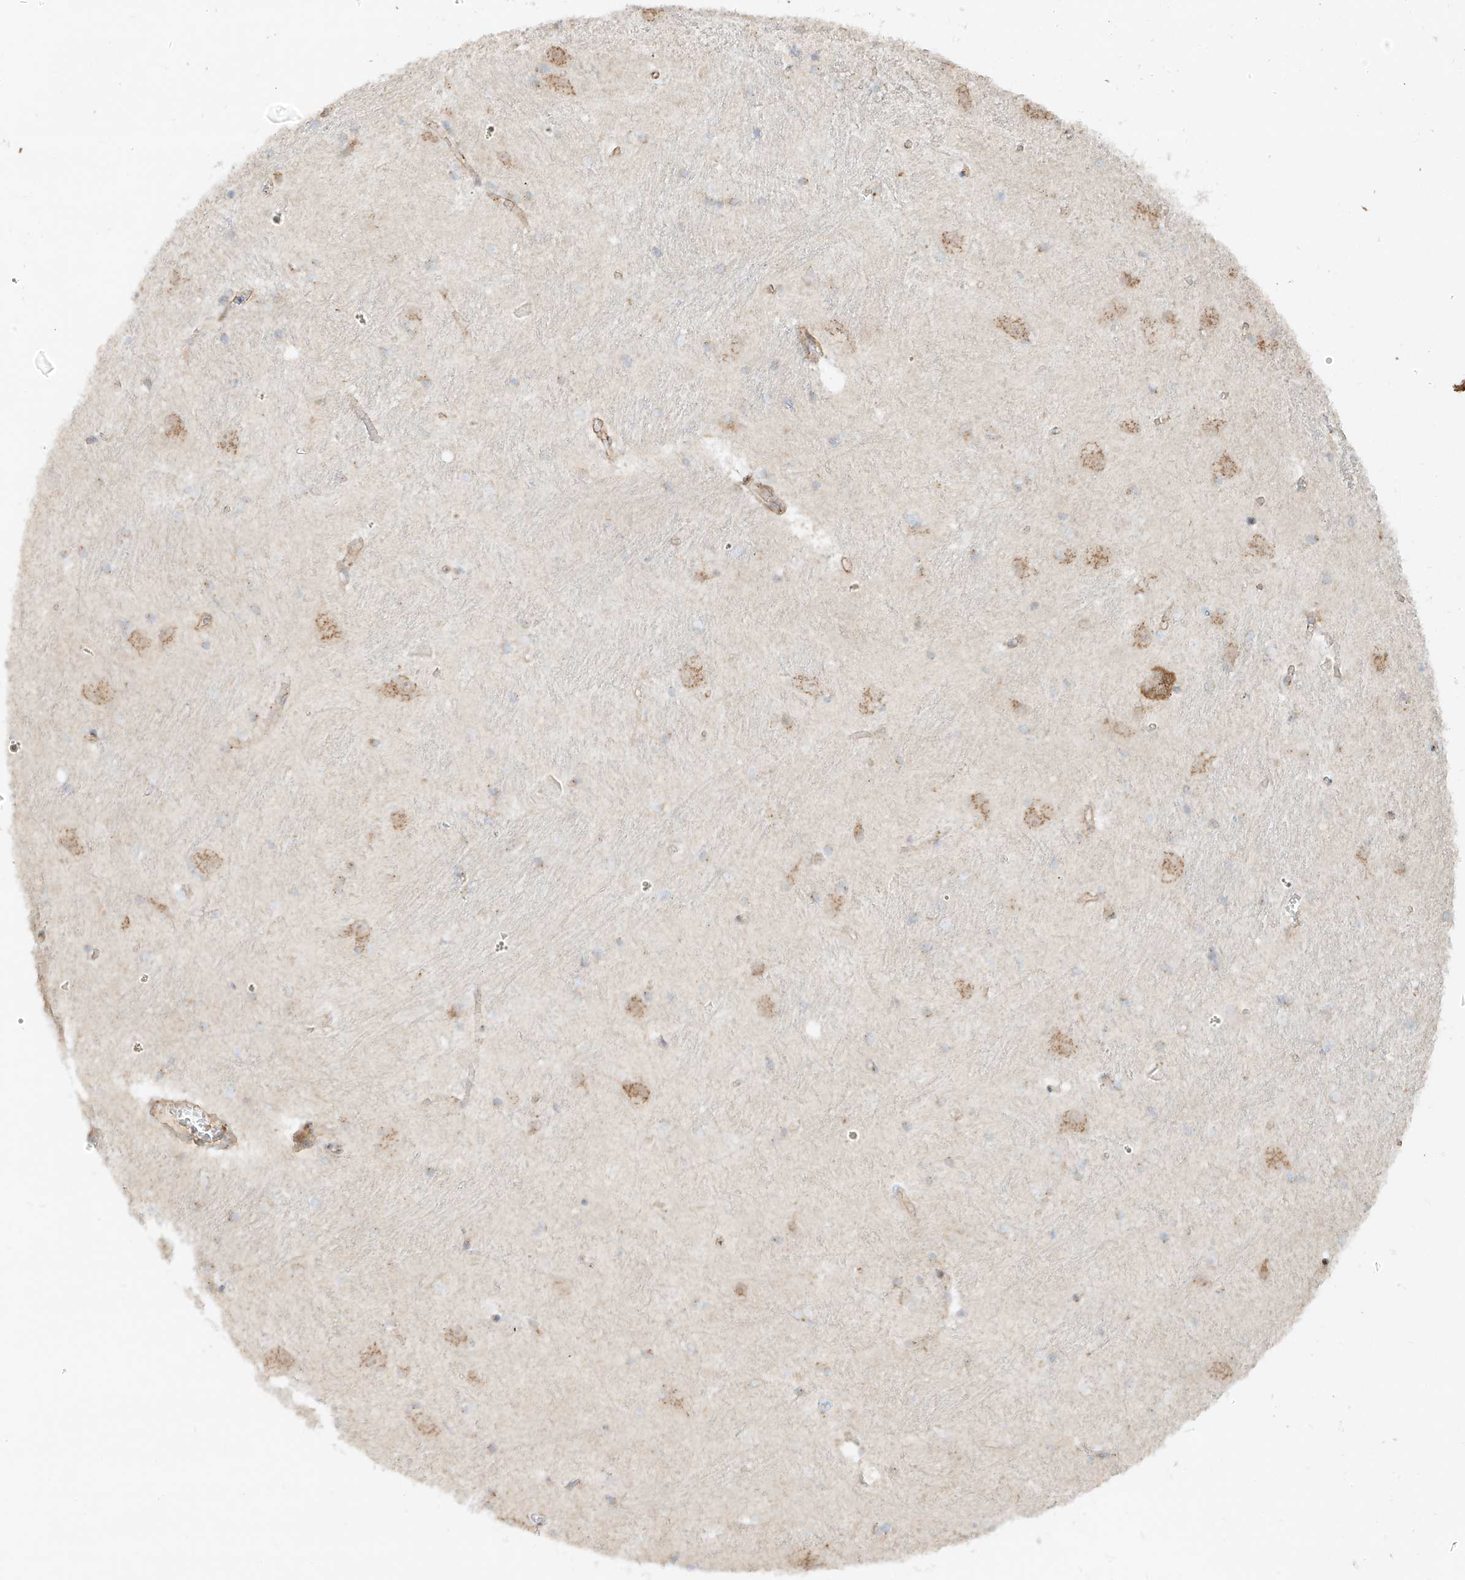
{"staining": {"intensity": "weak", "quantity": "25%-75%", "location": "cytoplasmic/membranous"}, "tissue": "caudate", "cell_type": "Glial cells", "image_type": "normal", "snomed": [{"axis": "morphology", "description": "Normal tissue, NOS"}, {"axis": "topography", "description": "Lateral ventricle wall"}], "caption": "The histopathology image shows immunohistochemical staining of normal caudate. There is weak cytoplasmic/membranous expression is present in approximately 25%-75% of glial cells.", "gene": "ZNF287", "patient": {"sex": "male", "age": 37}}